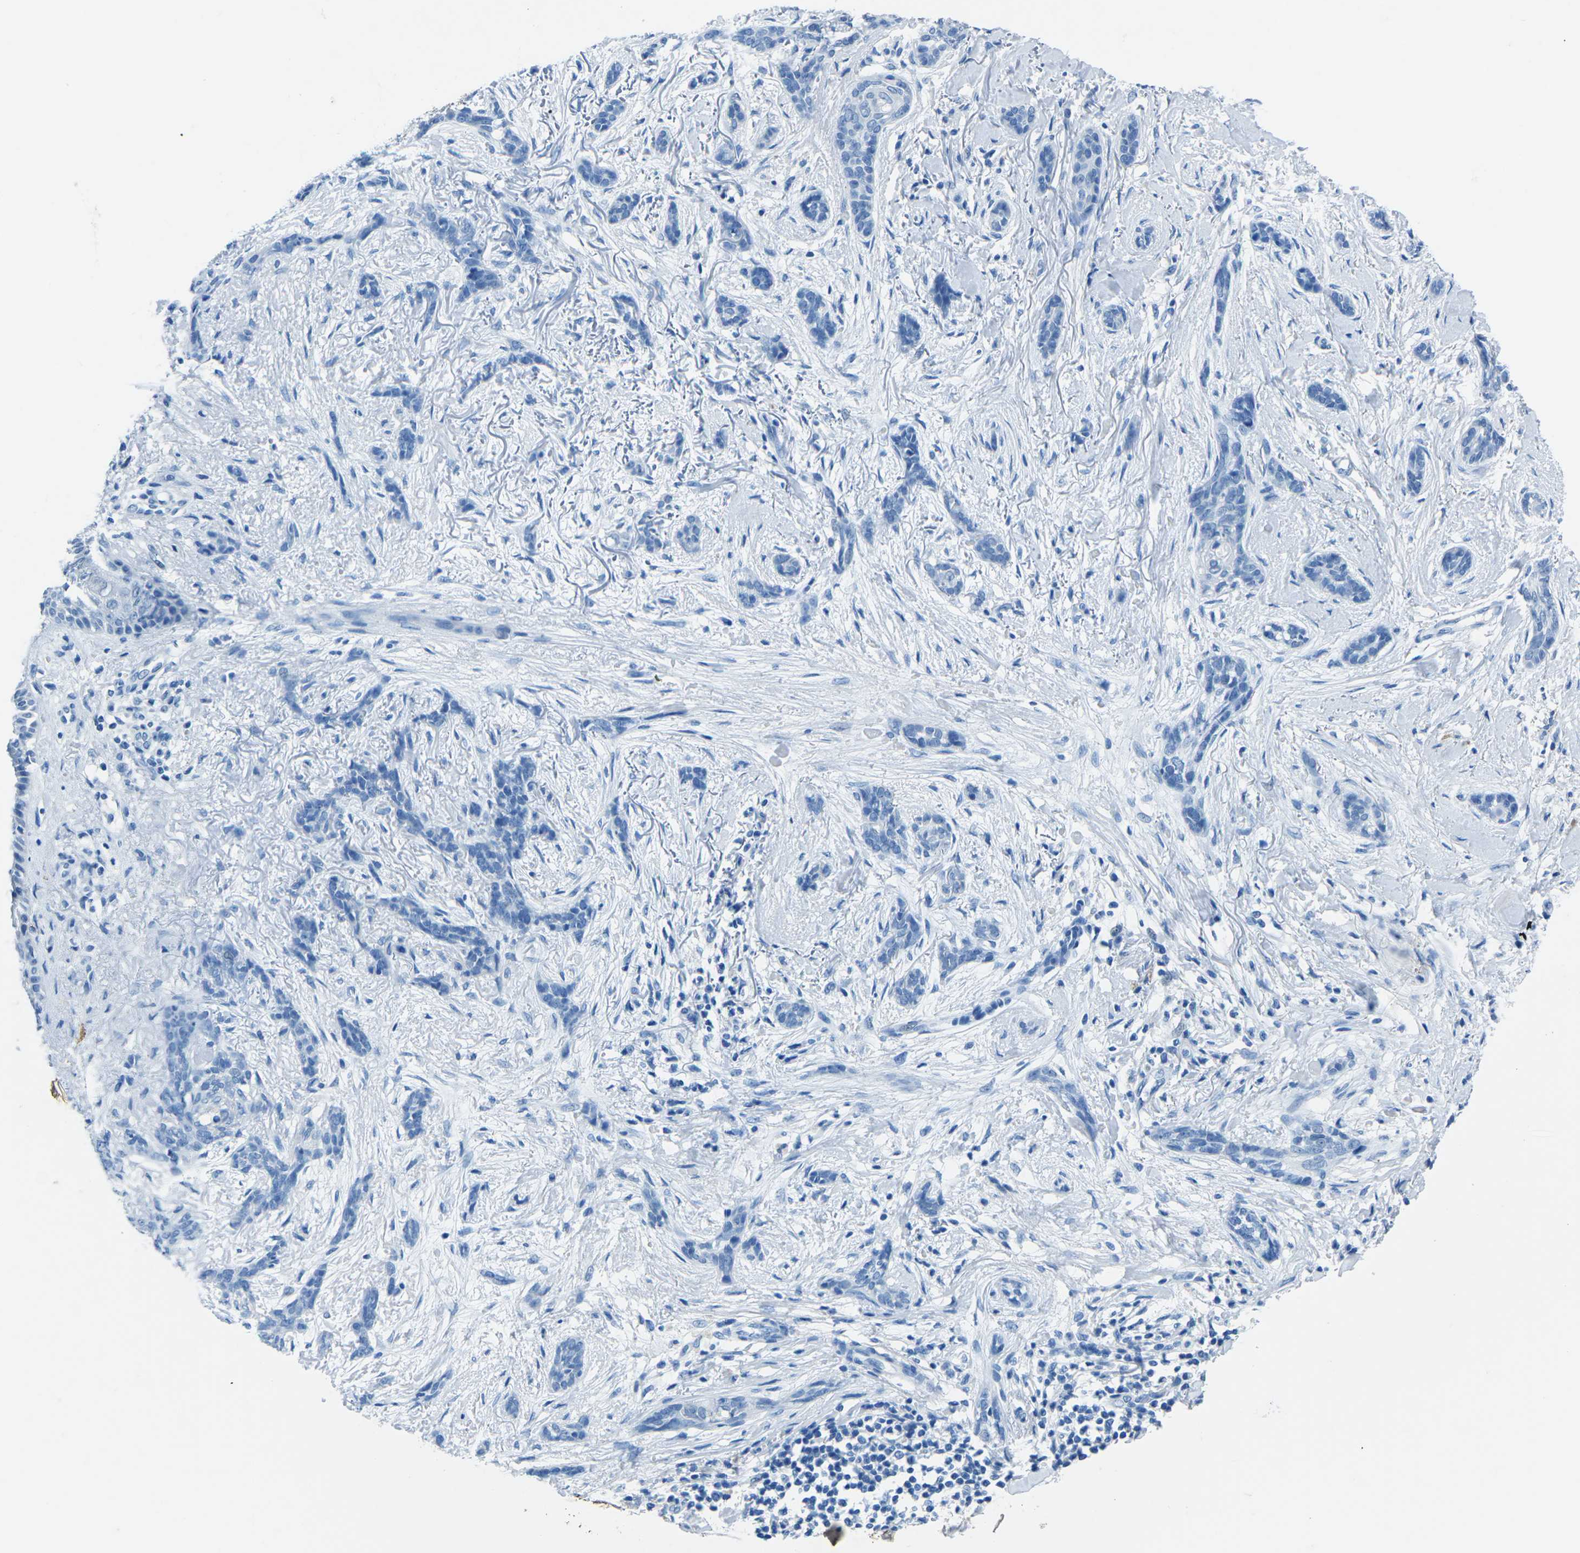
{"staining": {"intensity": "negative", "quantity": "none", "location": "none"}, "tissue": "skin cancer", "cell_type": "Tumor cells", "image_type": "cancer", "snomed": [{"axis": "morphology", "description": "Basal cell carcinoma"}, {"axis": "morphology", "description": "Adnexal tumor, benign"}, {"axis": "topography", "description": "Skin"}], "caption": "An image of human benign adnexal tumor (skin) is negative for staining in tumor cells. (Brightfield microscopy of DAB (3,3'-diaminobenzidine) immunohistochemistry at high magnification).", "gene": "MYH8", "patient": {"sex": "female", "age": 42}}